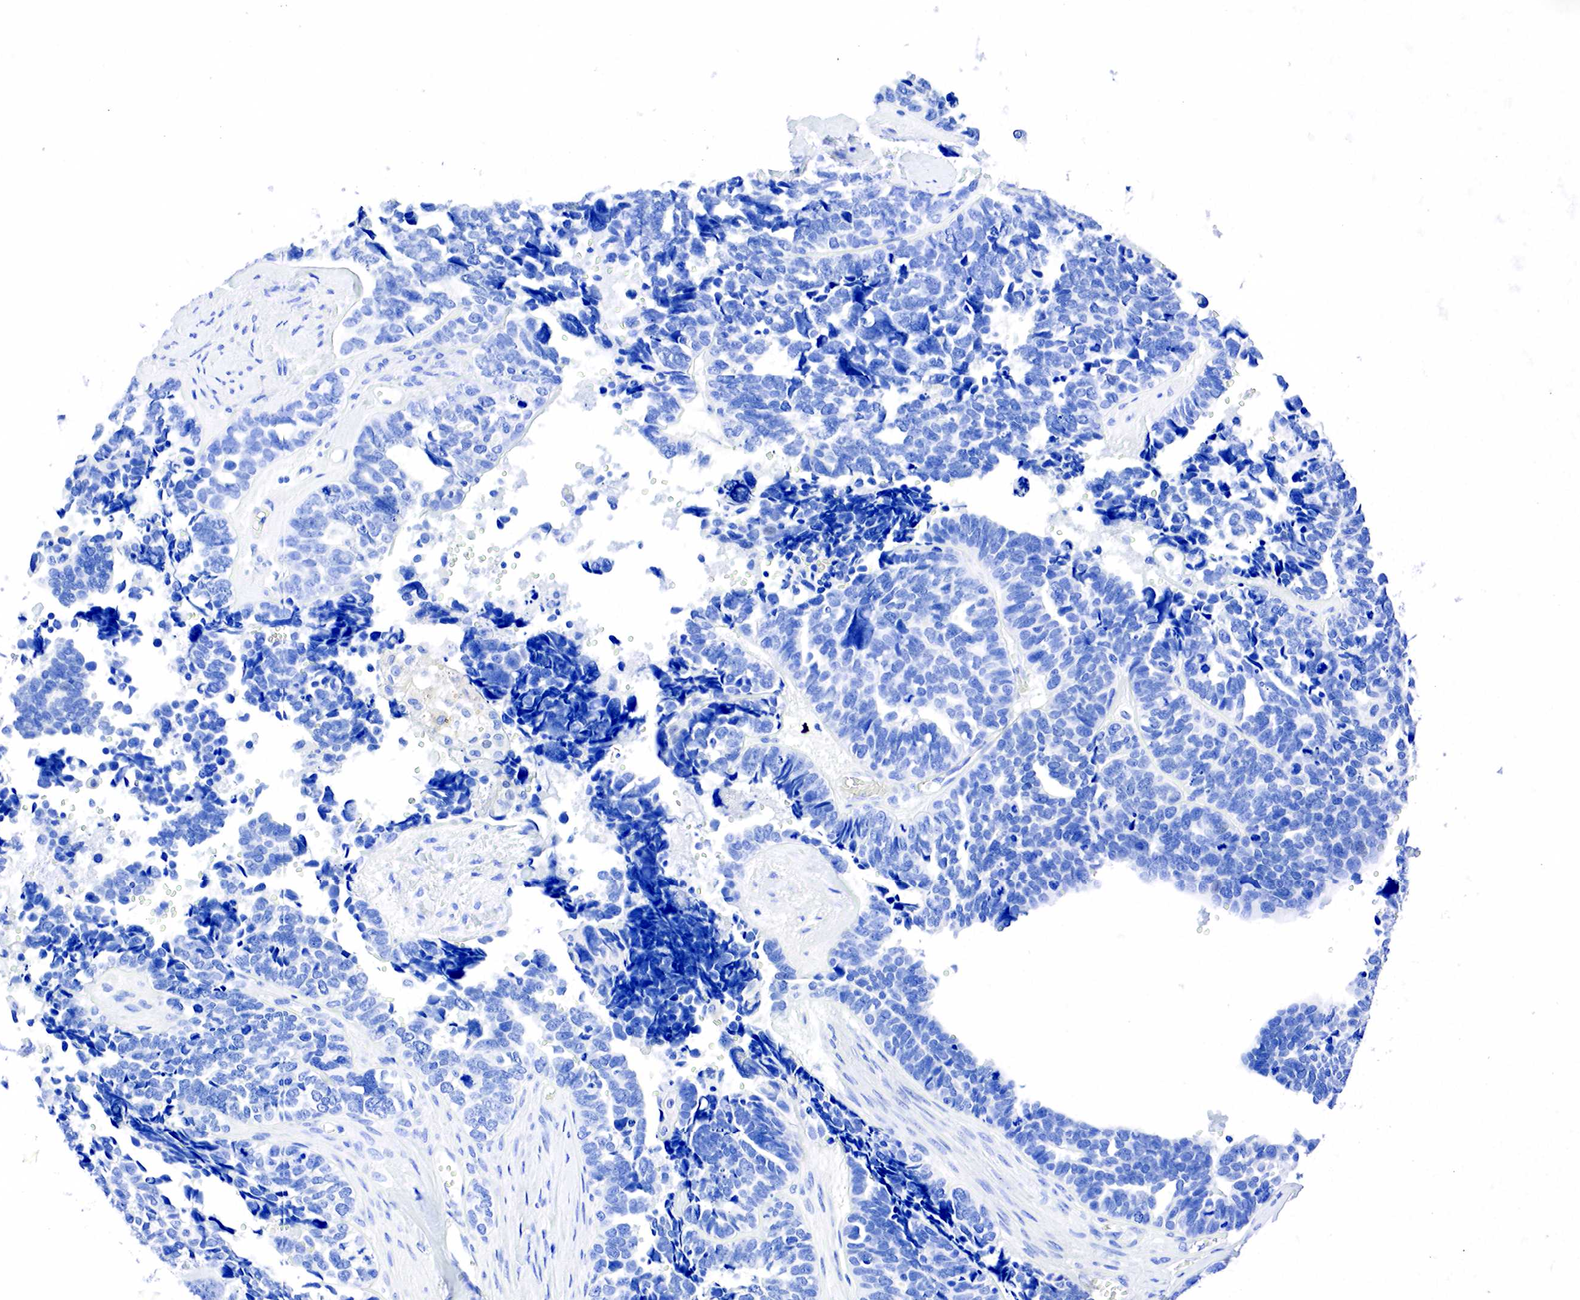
{"staining": {"intensity": "negative", "quantity": "none", "location": "none"}, "tissue": "ovarian cancer", "cell_type": "Tumor cells", "image_type": "cancer", "snomed": [{"axis": "morphology", "description": "Cystadenocarcinoma, serous, NOS"}, {"axis": "topography", "description": "Ovary"}], "caption": "Immunohistochemistry of serous cystadenocarcinoma (ovarian) reveals no expression in tumor cells.", "gene": "PTH", "patient": {"sex": "female", "age": 77}}